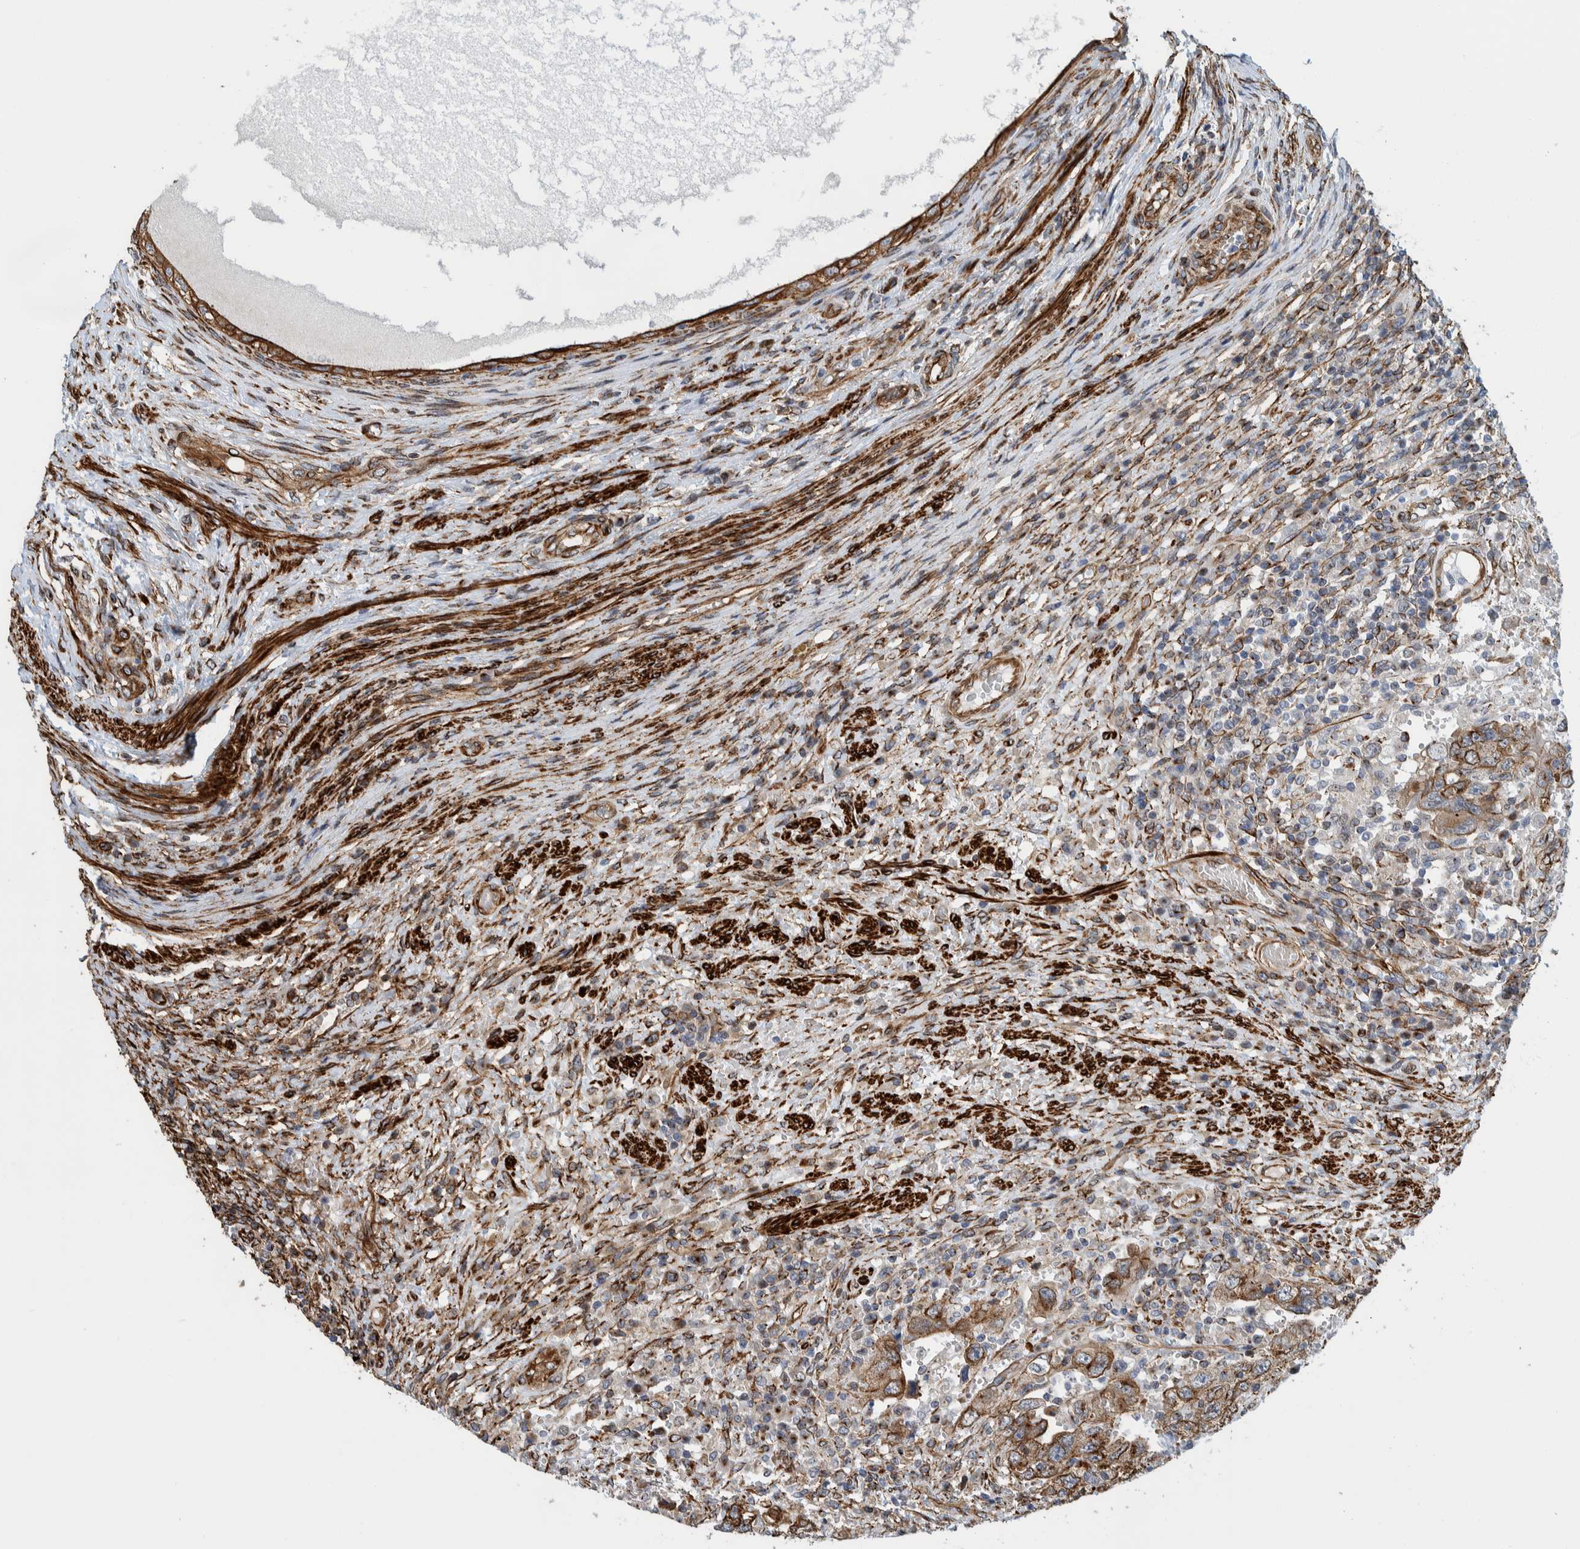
{"staining": {"intensity": "moderate", "quantity": "<25%", "location": "cytoplasmic/membranous"}, "tissue": "testis cancer", "cell_type": "Tumor cells", "image_type": "cancer", "snomed": [{"axis": "morphology", "description": "Carcinoma, Embryonal, NOS"}, {"axis": "topography", "description": "Testis"}], "caption": "This image displays immunohistochemistry (IHC) staining of testis cancer, with low moderate cytoplasmic/membranous staining in about <25% of tumor cells.", "gene": "CCDC57", "patient": {"sex": "male", "age": 26}}